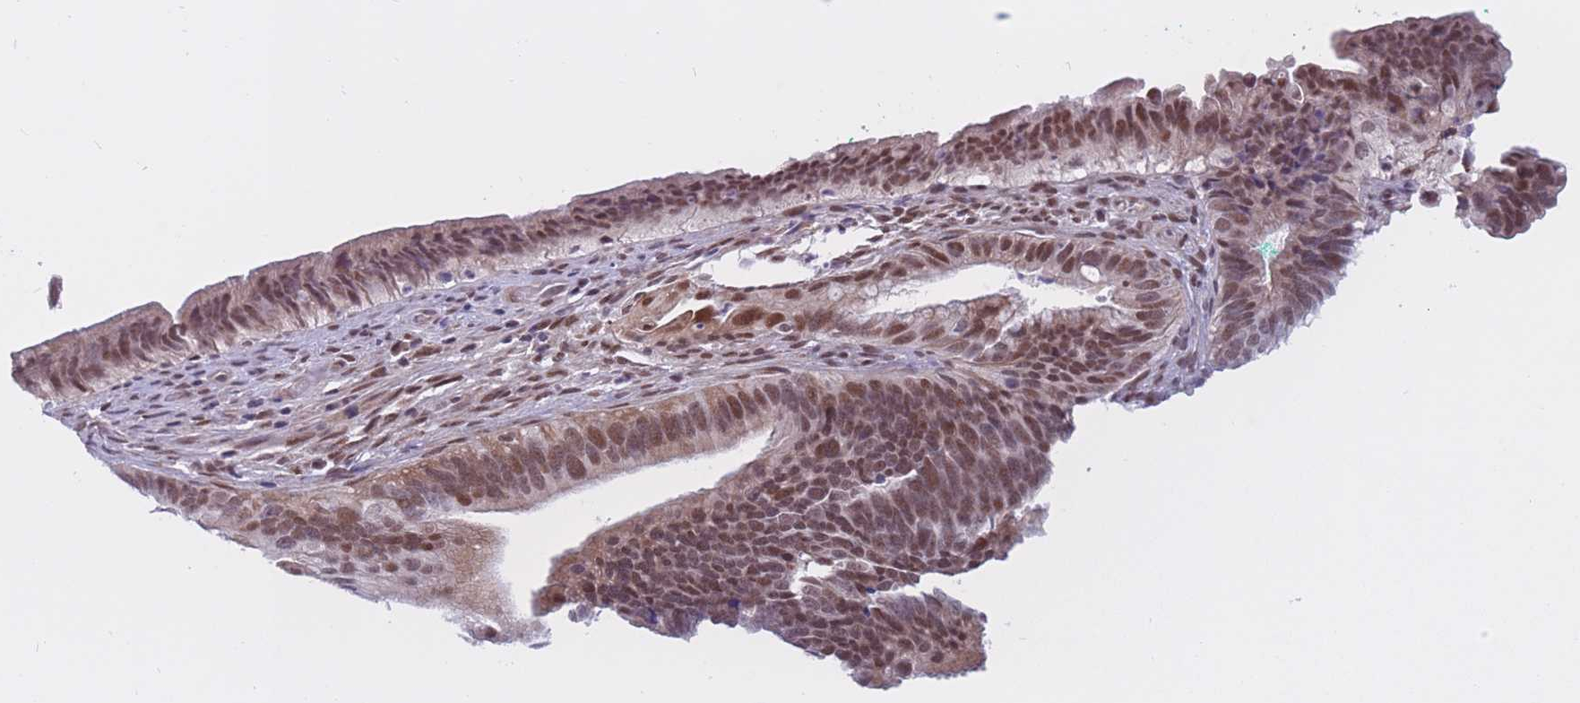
{"staining": {"intensity": "moderate", "quantity": ">75%", "location": "nuclear"}, "tissue": "cervical cancer", "cell_type": "Tumor cells", "image_type": "cancer", "snomed": [{"axis": "morphology", "description": "Adenocarcinoma, NOS"}, {"axis": "topography", "description": "Cervix"}], "caption": "Brown immunohistochemical staining in cervical adenocarcinoma displays moderate nuclear positivity in approximately >75% of tumor cells.", "gene": "BCL9L", "patient": {"sex": "female", "age": 42}}